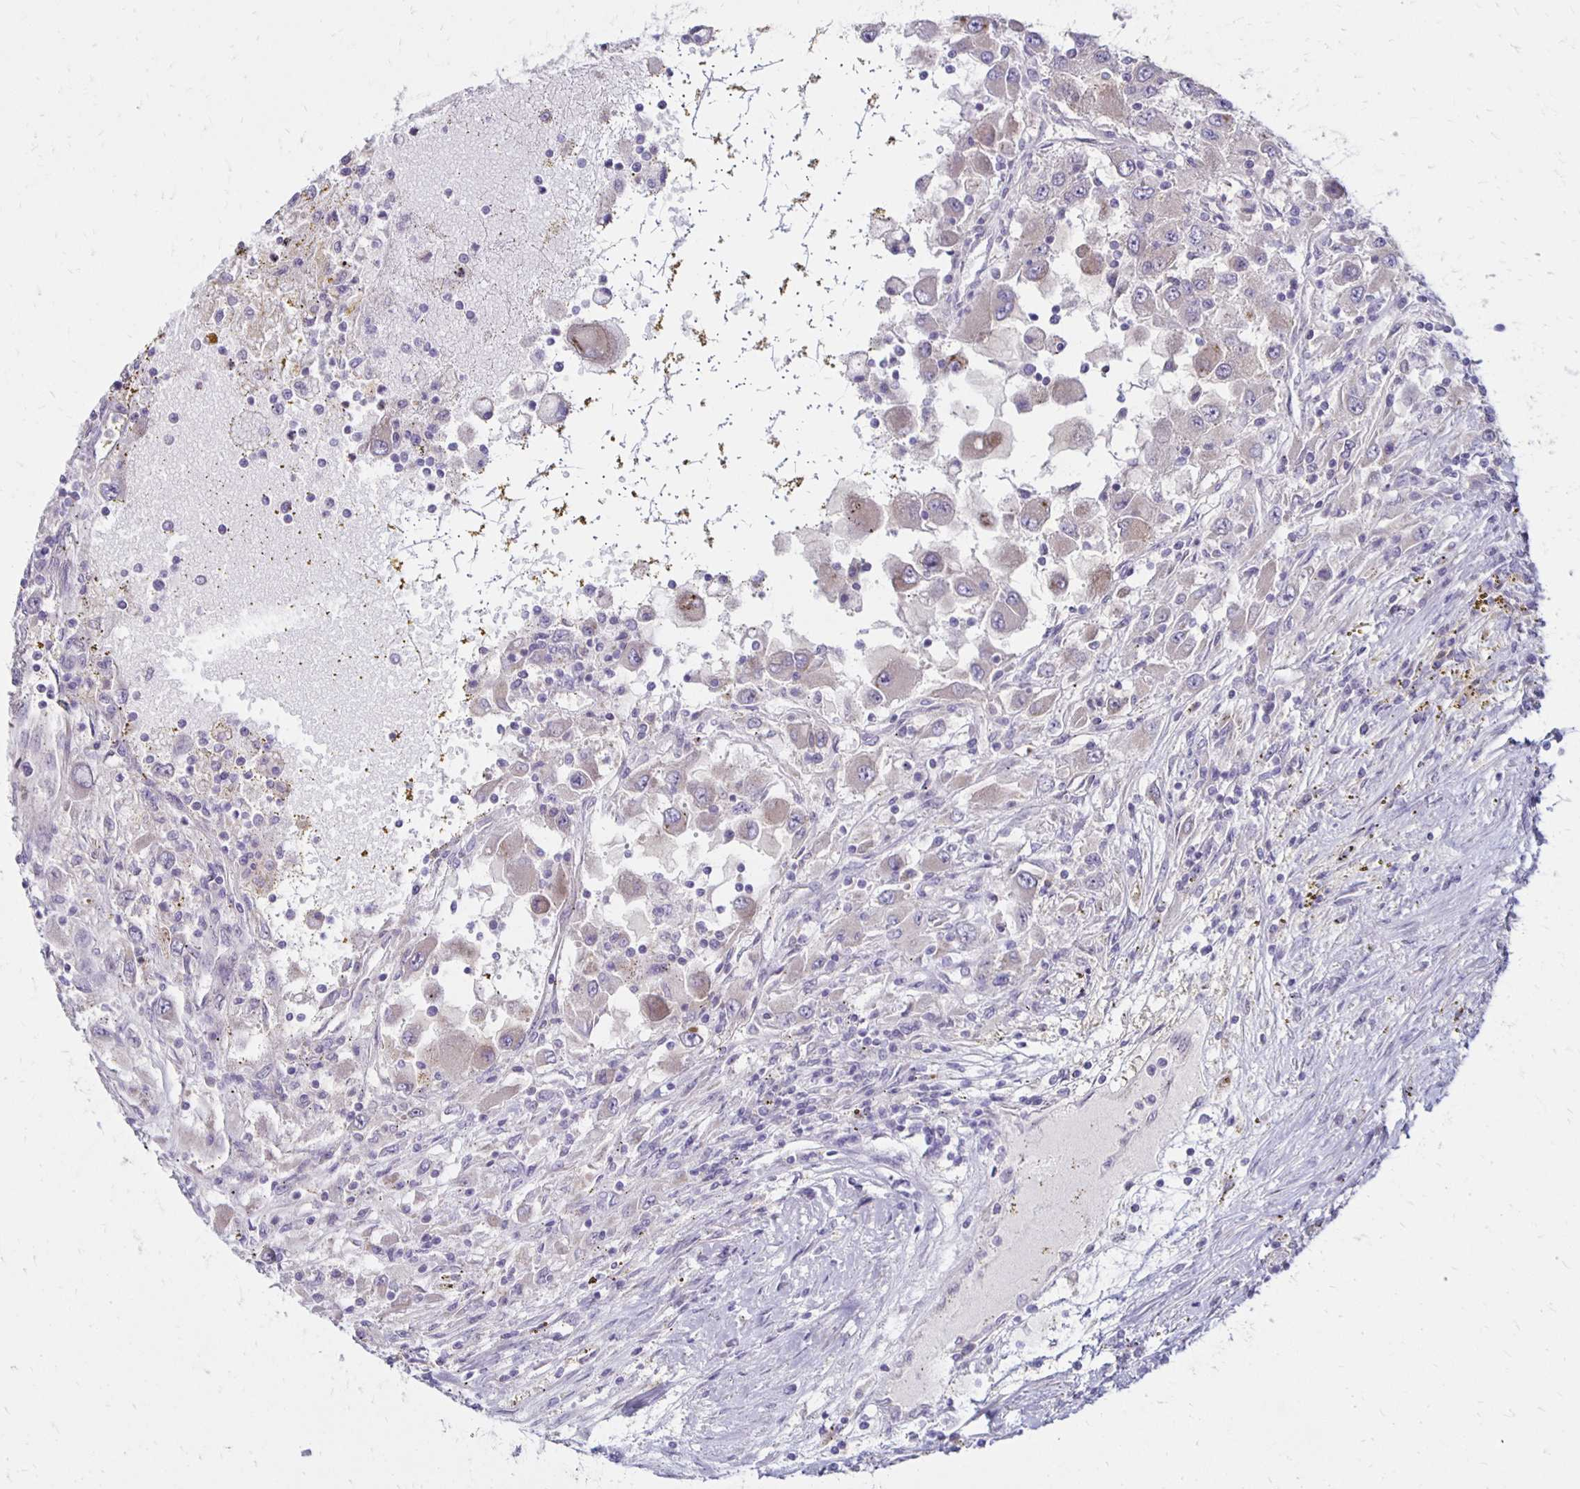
{"staining": {"intensity": "negative", "quantity": "none", "location": "none"}, "tissue": "renal cancer", "cell_type": "Tumor cells", "image_type": "cancer", "snomed": [{"axis": "morphology", "description": "Adenocarcinoma, NOS"}, {"axis": "topography", "description": "Kidney"}], "caption": "Human adenocarcinoma (renal) stained for a protein using immunohistochemistry reveals no expression in tumor cells.", "gene": "KATNBL1", "patient": {"sex": "female", "age": 67}}